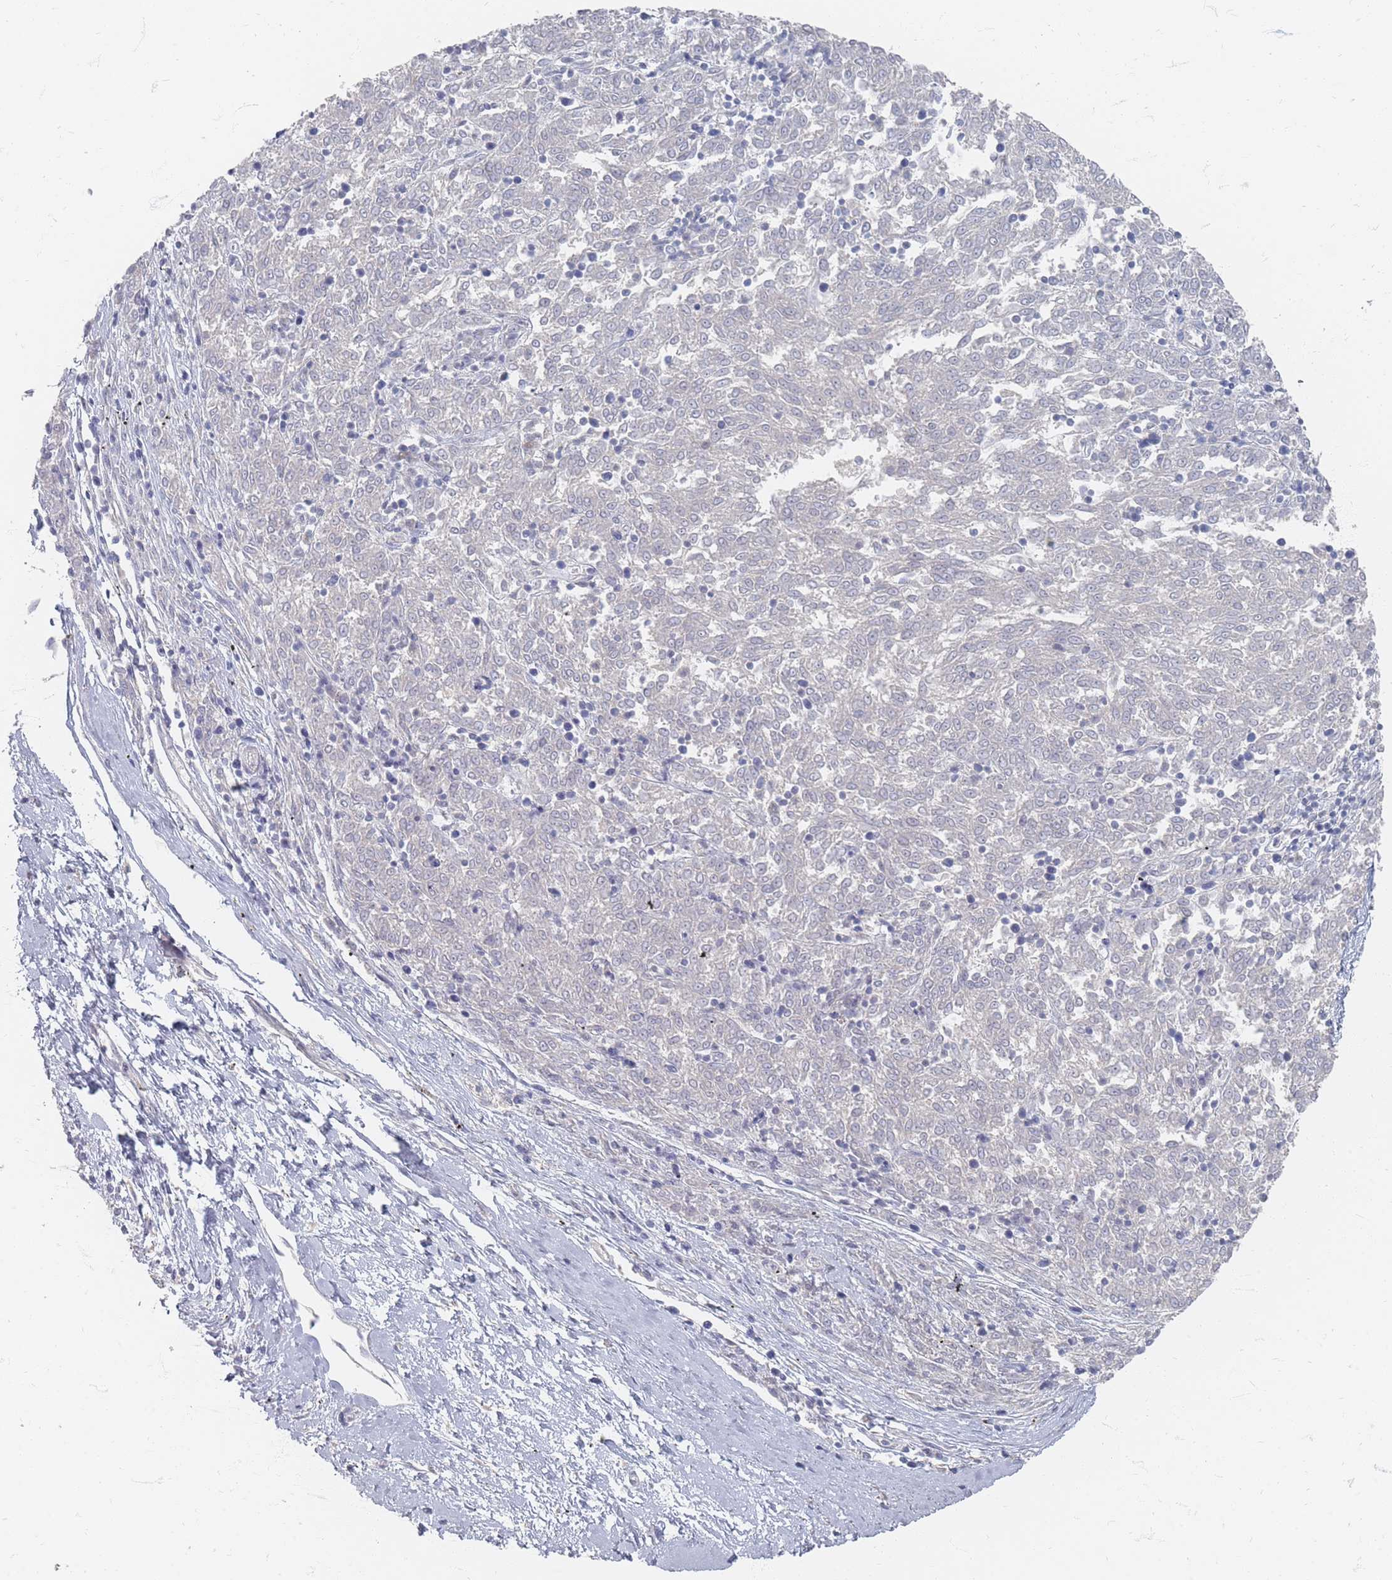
{"staining": {"intensity": "negative", "quantity": "none", "location": "none"}, "tissue": "melanoma", "cell_type": "Tumor cells", "image_type": "cancer", "snomed": [{"axis": "morphology", "description": "Malignant melanoma, NOS"}, {"axis": "topography", "description": "Skin"}], "caption": "Tumor cells are negative for protein expression in human malignant melanoma.", "gene": "HELZ2", "patient": {"sex": "female", "age": 72}}